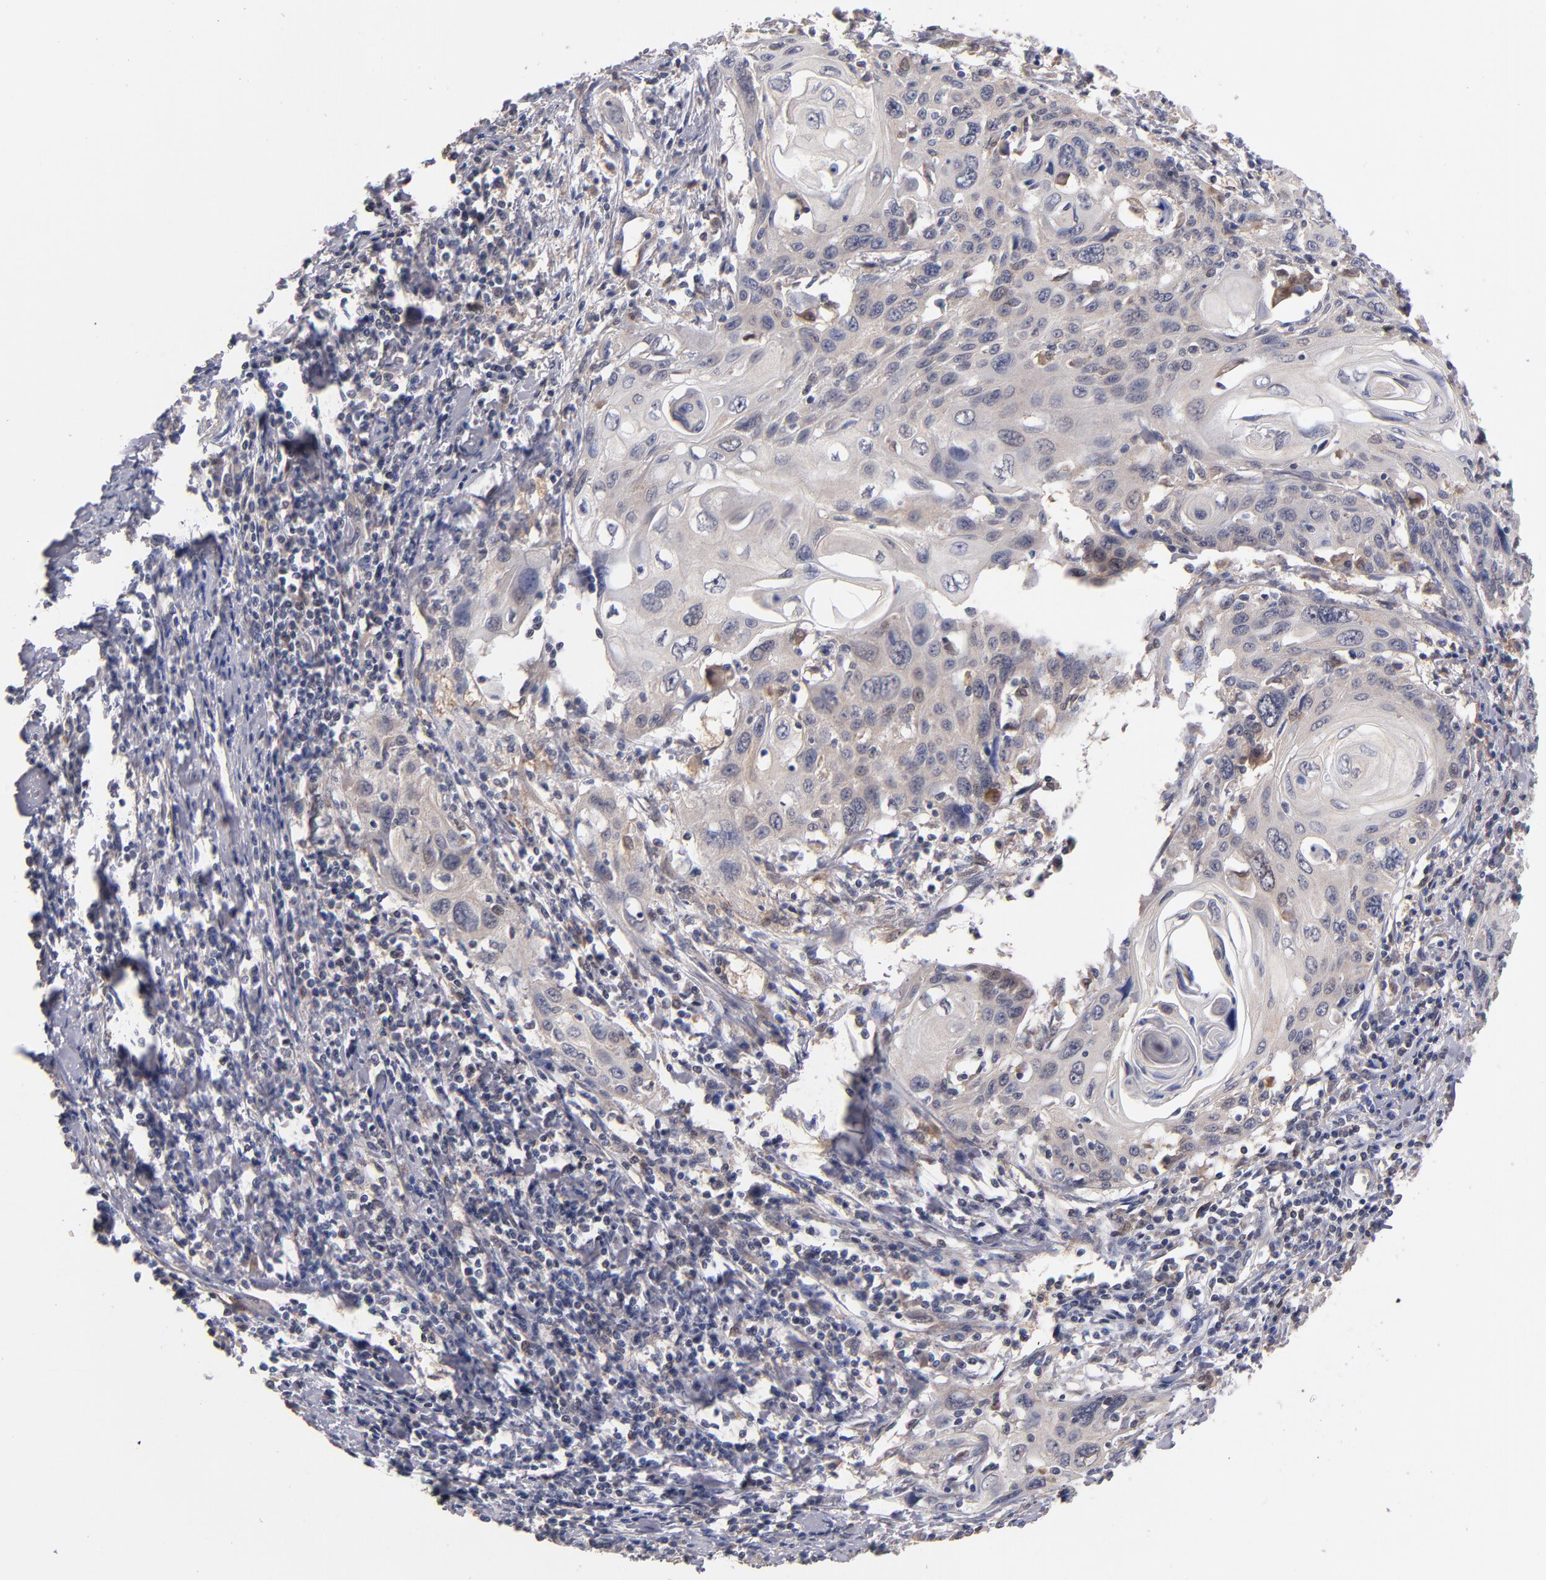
{"staining": {"intensity": "negative", "quantity": "none", "location": "none"}, "tissue": "cervical cancer", "cell_type": "Tumor cells", "image_type": "cancer", "snomed": [{"axis": "morphology", "description": "Squamous cell carcinoma, NOS"}, {"axis": "topography", "description": "Cervix"}], "caption": "This is an IHC photomicrograph of cervical squamous cell carcinoma. There is no expression in tumor cells.", "gene": "GMFG", "patient": {"sex": "female", "age": 54}}